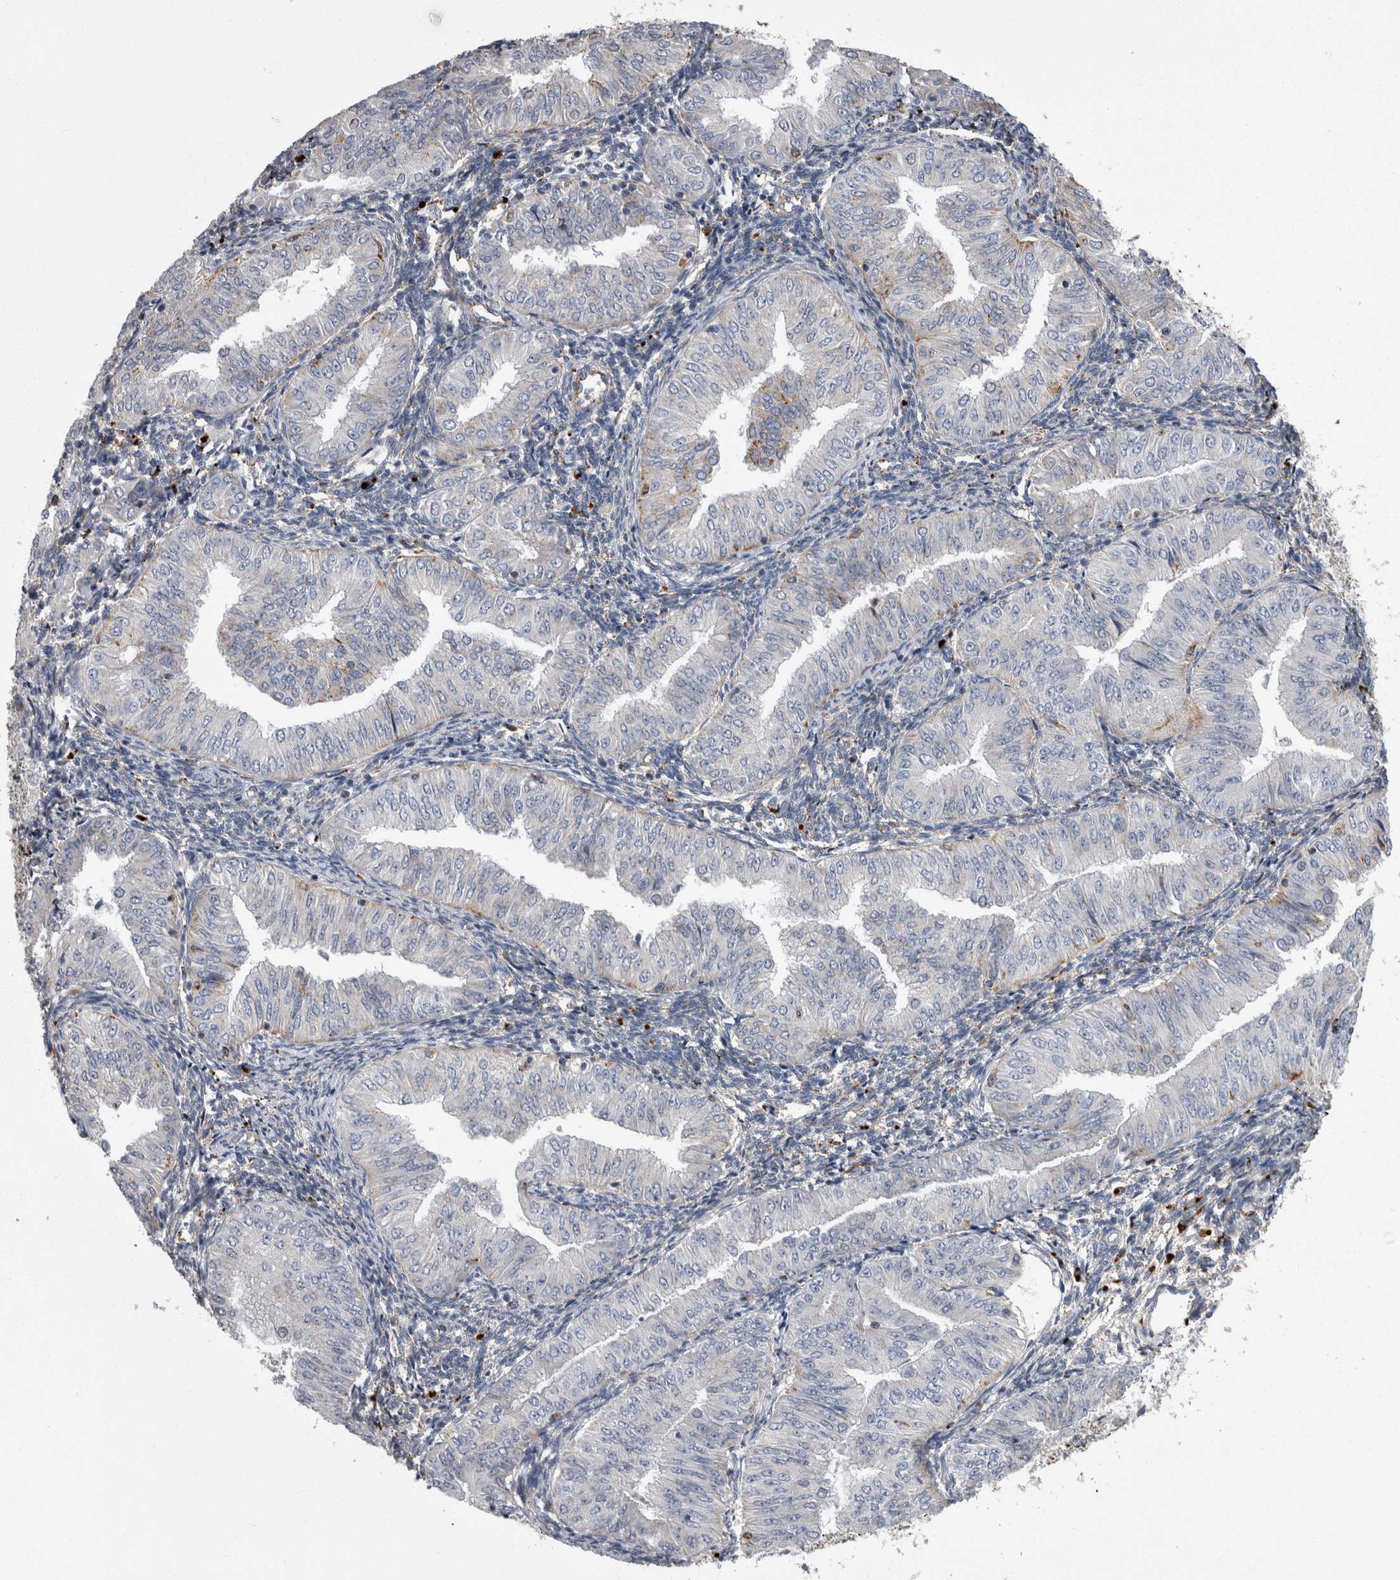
{"staining": {"intensity": "negative", "quantity": "none", "location": "none"}, "tissue": "endometrial cancer", "cell_type": "Tumor cells", "image_type": "cancer", "snomed": [{"axis": "morphology", "description": "Normal tissue, NOS"}, {"axis": "morphology", "description": "Adenocarcinoma, NOS"}, {"axis": "topography", "description": "Endometrium"}], "caption": "DAB immunohistochemical staining of human endometrial adenocarcinoma reveals no significant expression in tumor cells.", "gene": "DPP7", "patient": {"sex": "female", "age": 53}}